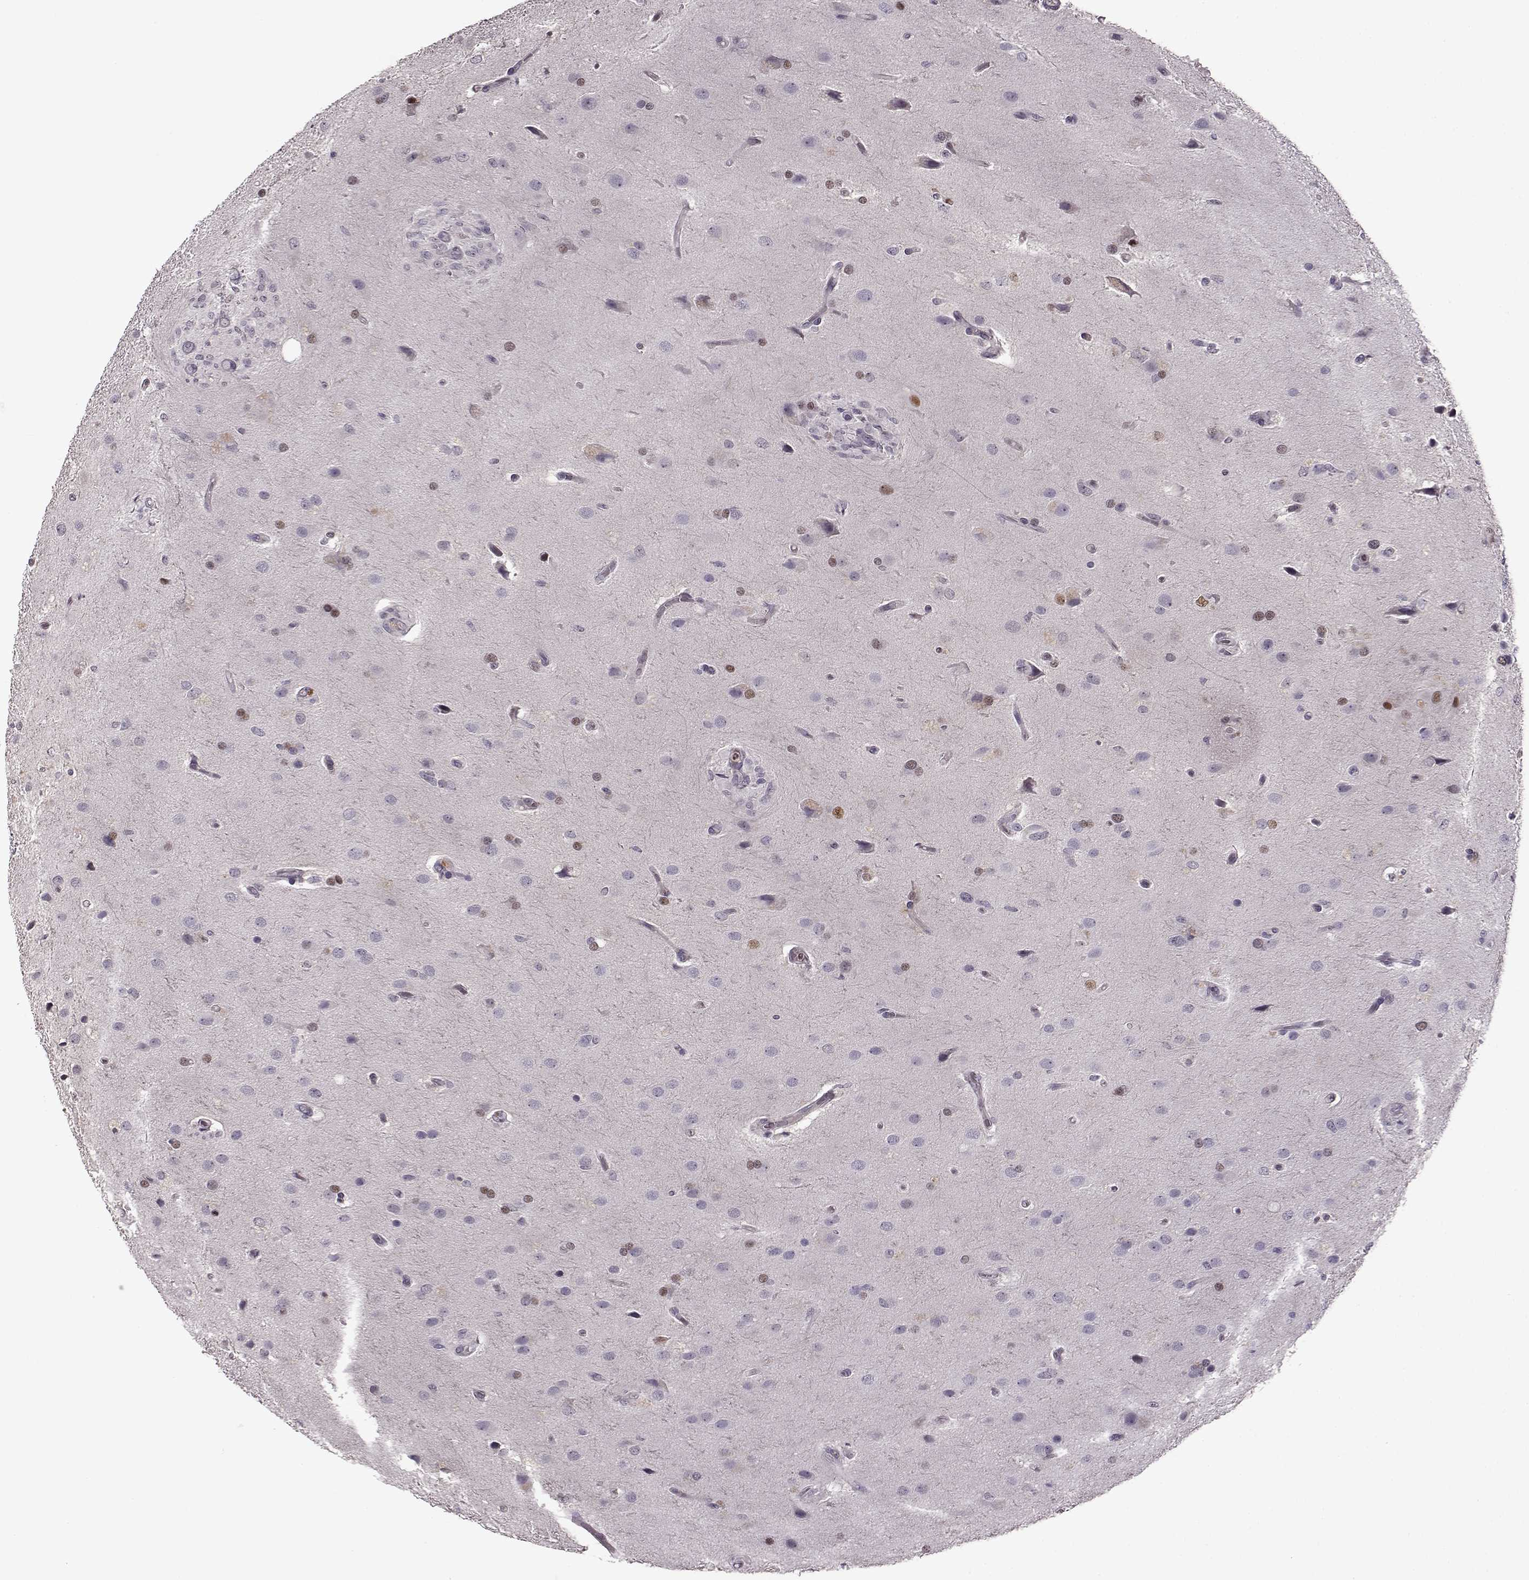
{"staining": {"intensity": "negative", "quantity": "none", "location": "none"}, "tissue": "glioma", "cell_type": "Tumor cells", "image_type": "cancer", "snomed": [{"axis": "morphology", "description": "Glioma, malignant, High grade"}, {"axis": "topography", "description": "Brain"}], "caption": "The micrograph reveals no staining of tumor cells in malignant high-grade glioma.", "gene": "CNGA3", "patient": {"sex": "male", "age": 68}}